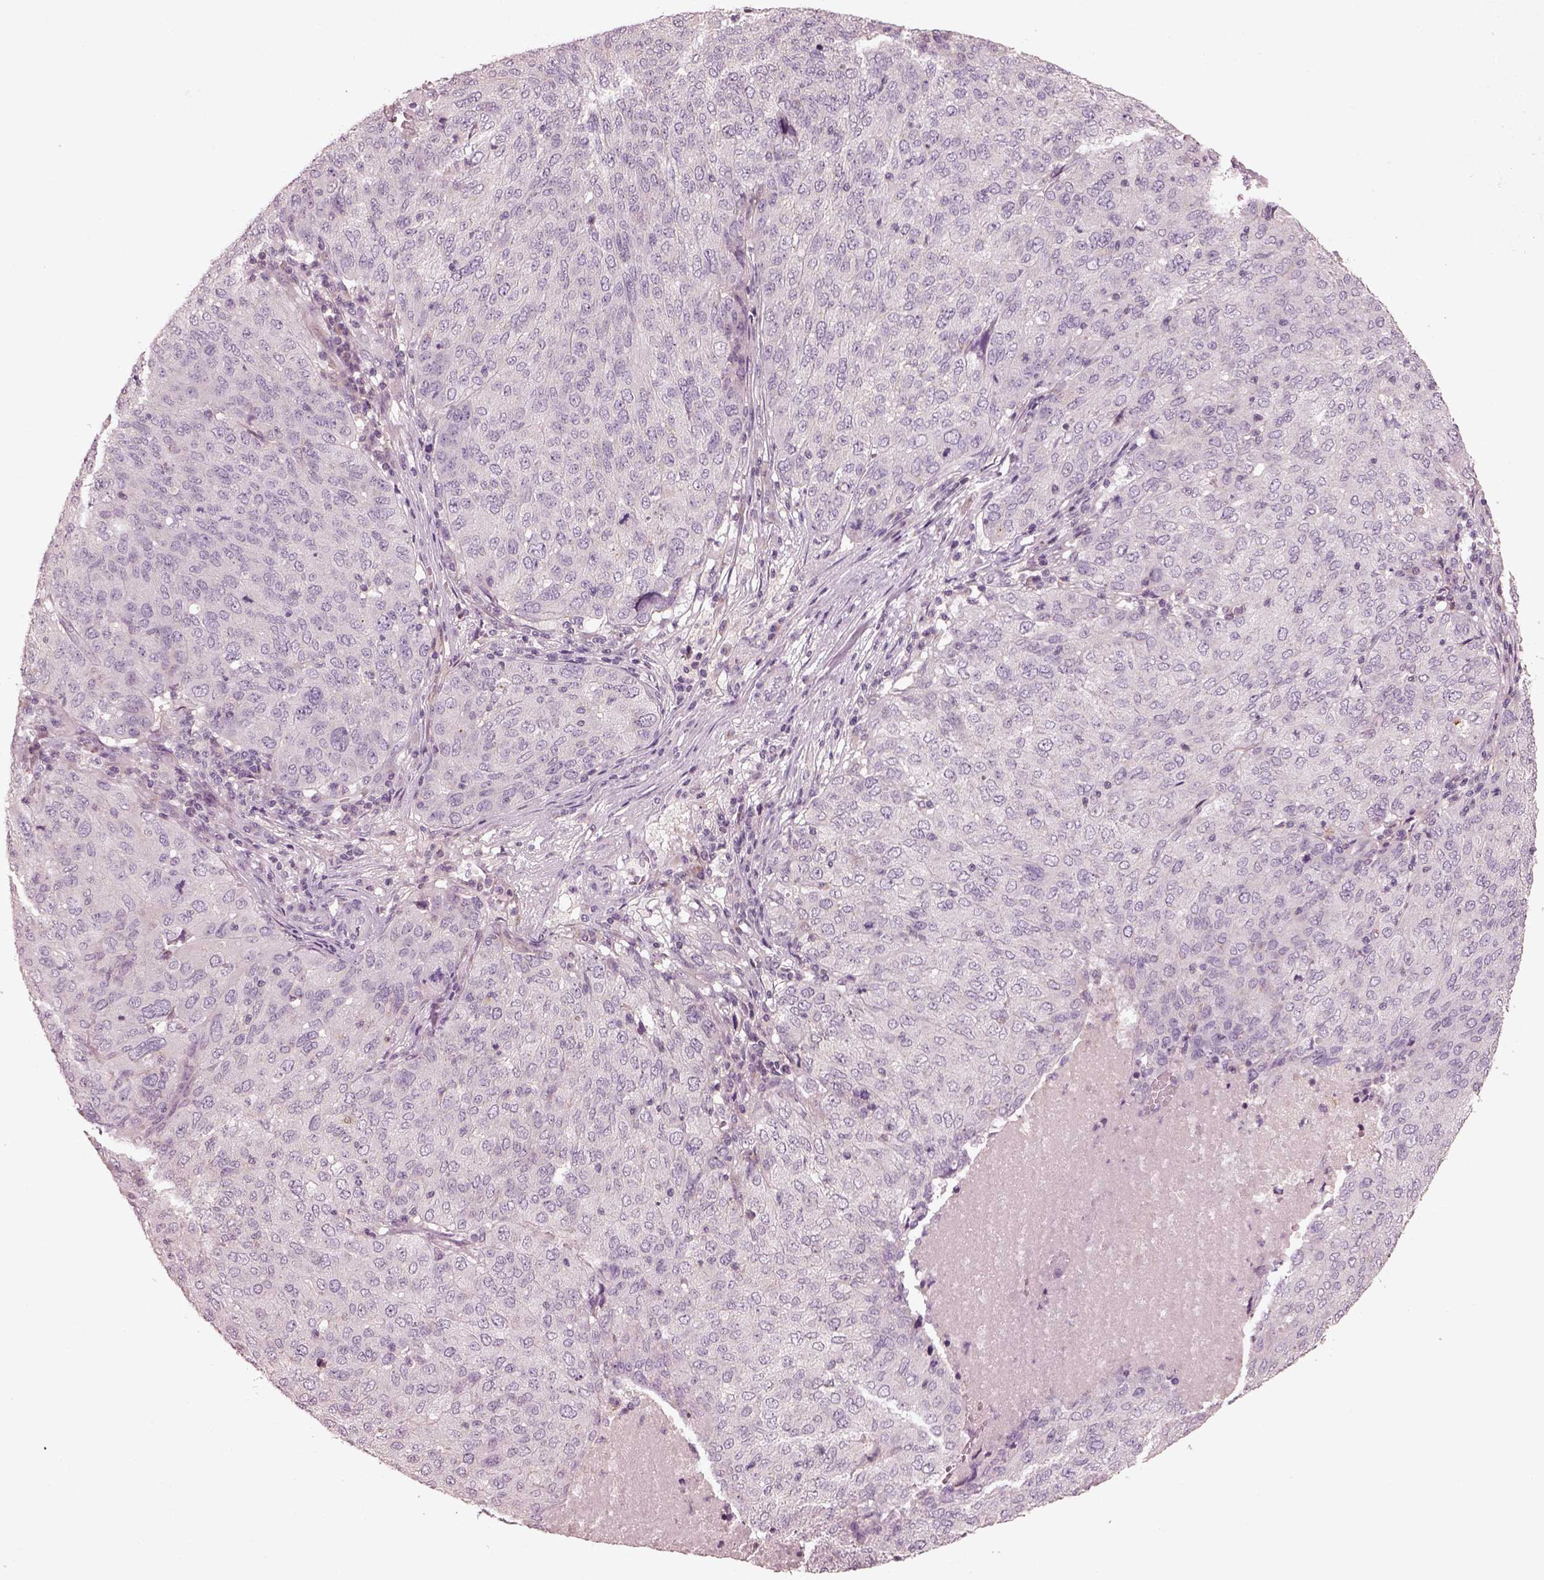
{"staining": {"intensity": "negative", "quantity": "none", "location": "none"}, "tissue": "ovarian cancer", "cell_type": "Tumor cells", "image_type": "cancer", "snomed": [{"axis": "morphology", "description": "Carcinoma, endometroid"}, {"axis": "topography", "description": "Ovary"}], "caption": "IHC of ovarian cancer reveals no staining in tumor cells.", "gene": "SDCBP2", "patient": {"sex": "female", "age": 58}}